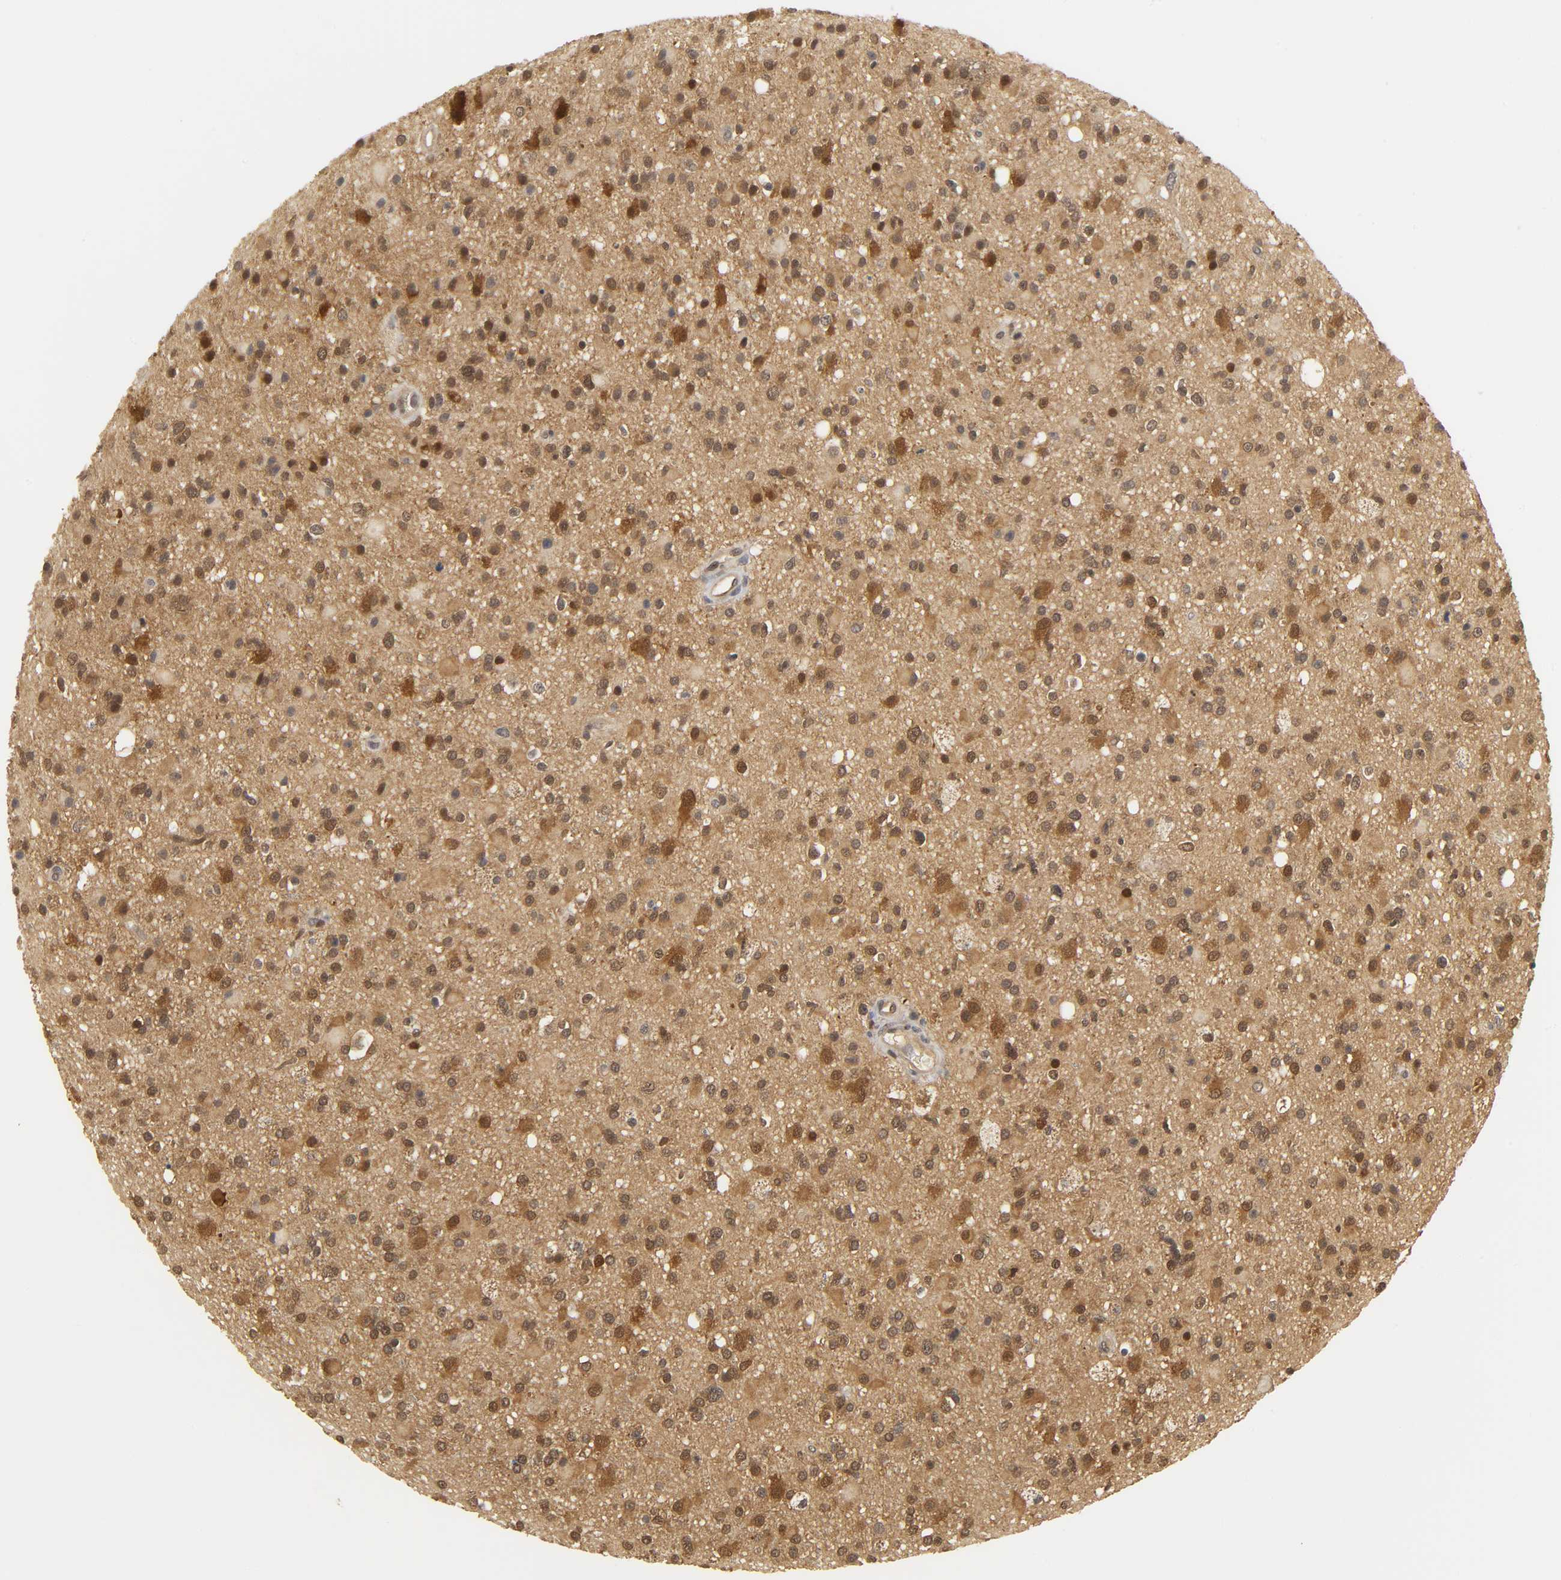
{"staining": {"intensity": "moderate", "quantity": ">75%", "location": "cytoplasmic/membranous,nuclear"}, "tissue": "glioma", "cell_type": "Tumor cells", "image_type": "cancer", "snomed": [{"axis": "morphology", "description": "Glioma, malignant, High grade"}, {"axis": "topography", "description": "Brain"}], "caption": "This micrograph reveals IHC staining of malignant glioma (high-grade), with medium moderate cytoplasmic/membranous and nuclear expression in approximately >75% of tumor cells.", "gene": "PARK7", "patient": {"sex": "male", "age": 33}}